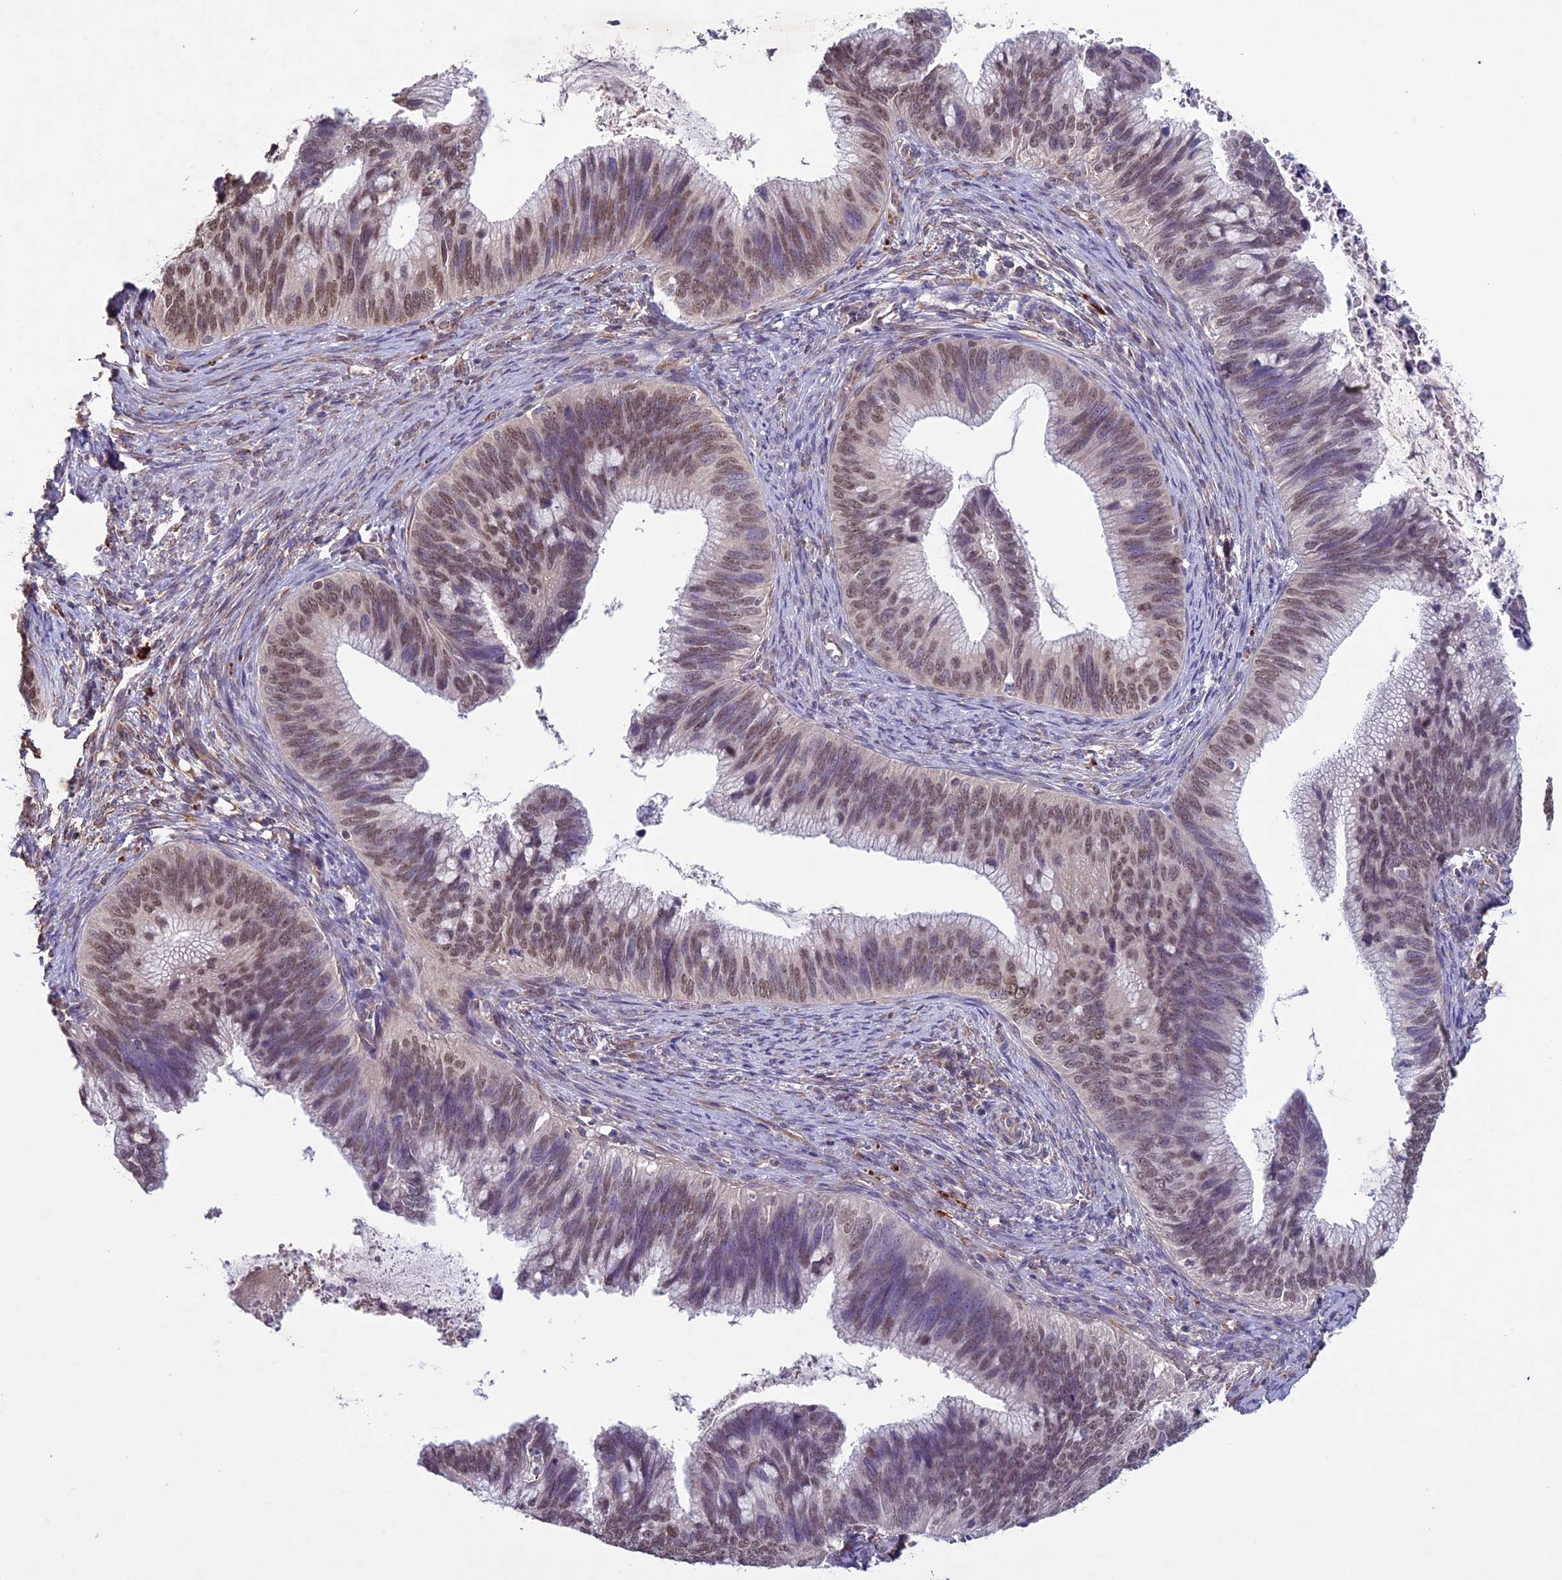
{"staining": {"intensity": "moderate", "quantity": ">75%", "location": "nuclear"}, "tissue": "cervical cancer", "cell_type": "Tumor cells", "image_type": "cancer", "snomed": [{"axis": "morphology", "description": "Adenocarcinoma, NOS"}, {"axis": "topography", "description": "Cervix"}], "caption": "Moderate nuclear protein staining is present in approximately >75% of tumor cells in cervical cancer. (Brightfield microscopy of DAB IHC at high magnification).", "gene": "C3orf70", "patient": {"sex": "female", "age": 42}}